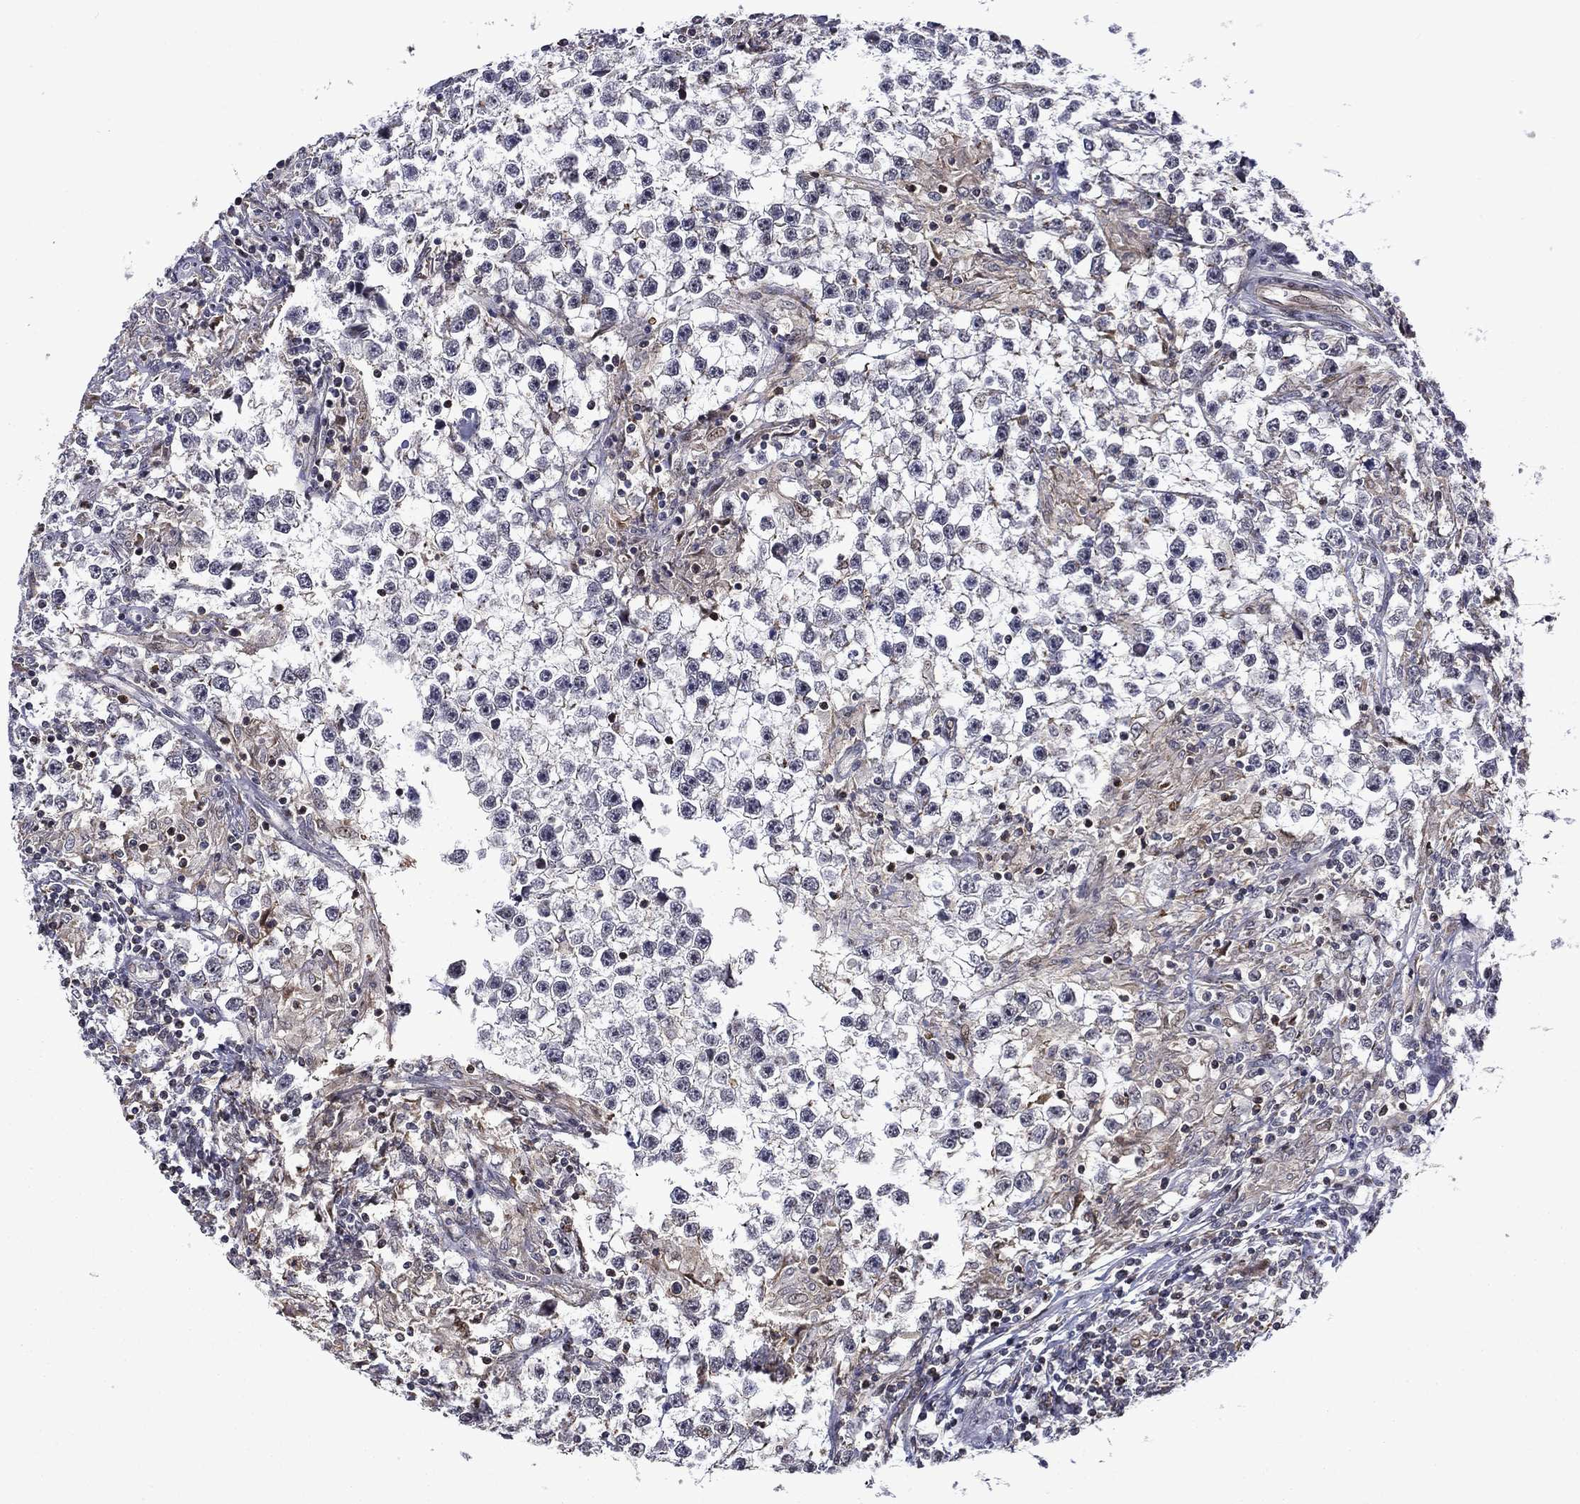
{"staining": {"intensity": "negative", "quantity": "none", "location": "none"}, "tissue": "testis cancer", "cell_type": "Tumor cells", "image_type": "cancer", "snomed": [{"axis": "morphology", "description": "Seminoma, NOS"}, {"axis": "topography", "description": "Testis"}], "caption": "Seminoma (testis) was stained to show a protein in brown. There is no significant staining in tumor cells.", "gene": "B3GAT1", "patient": {"sex": "male", "age": 59}}